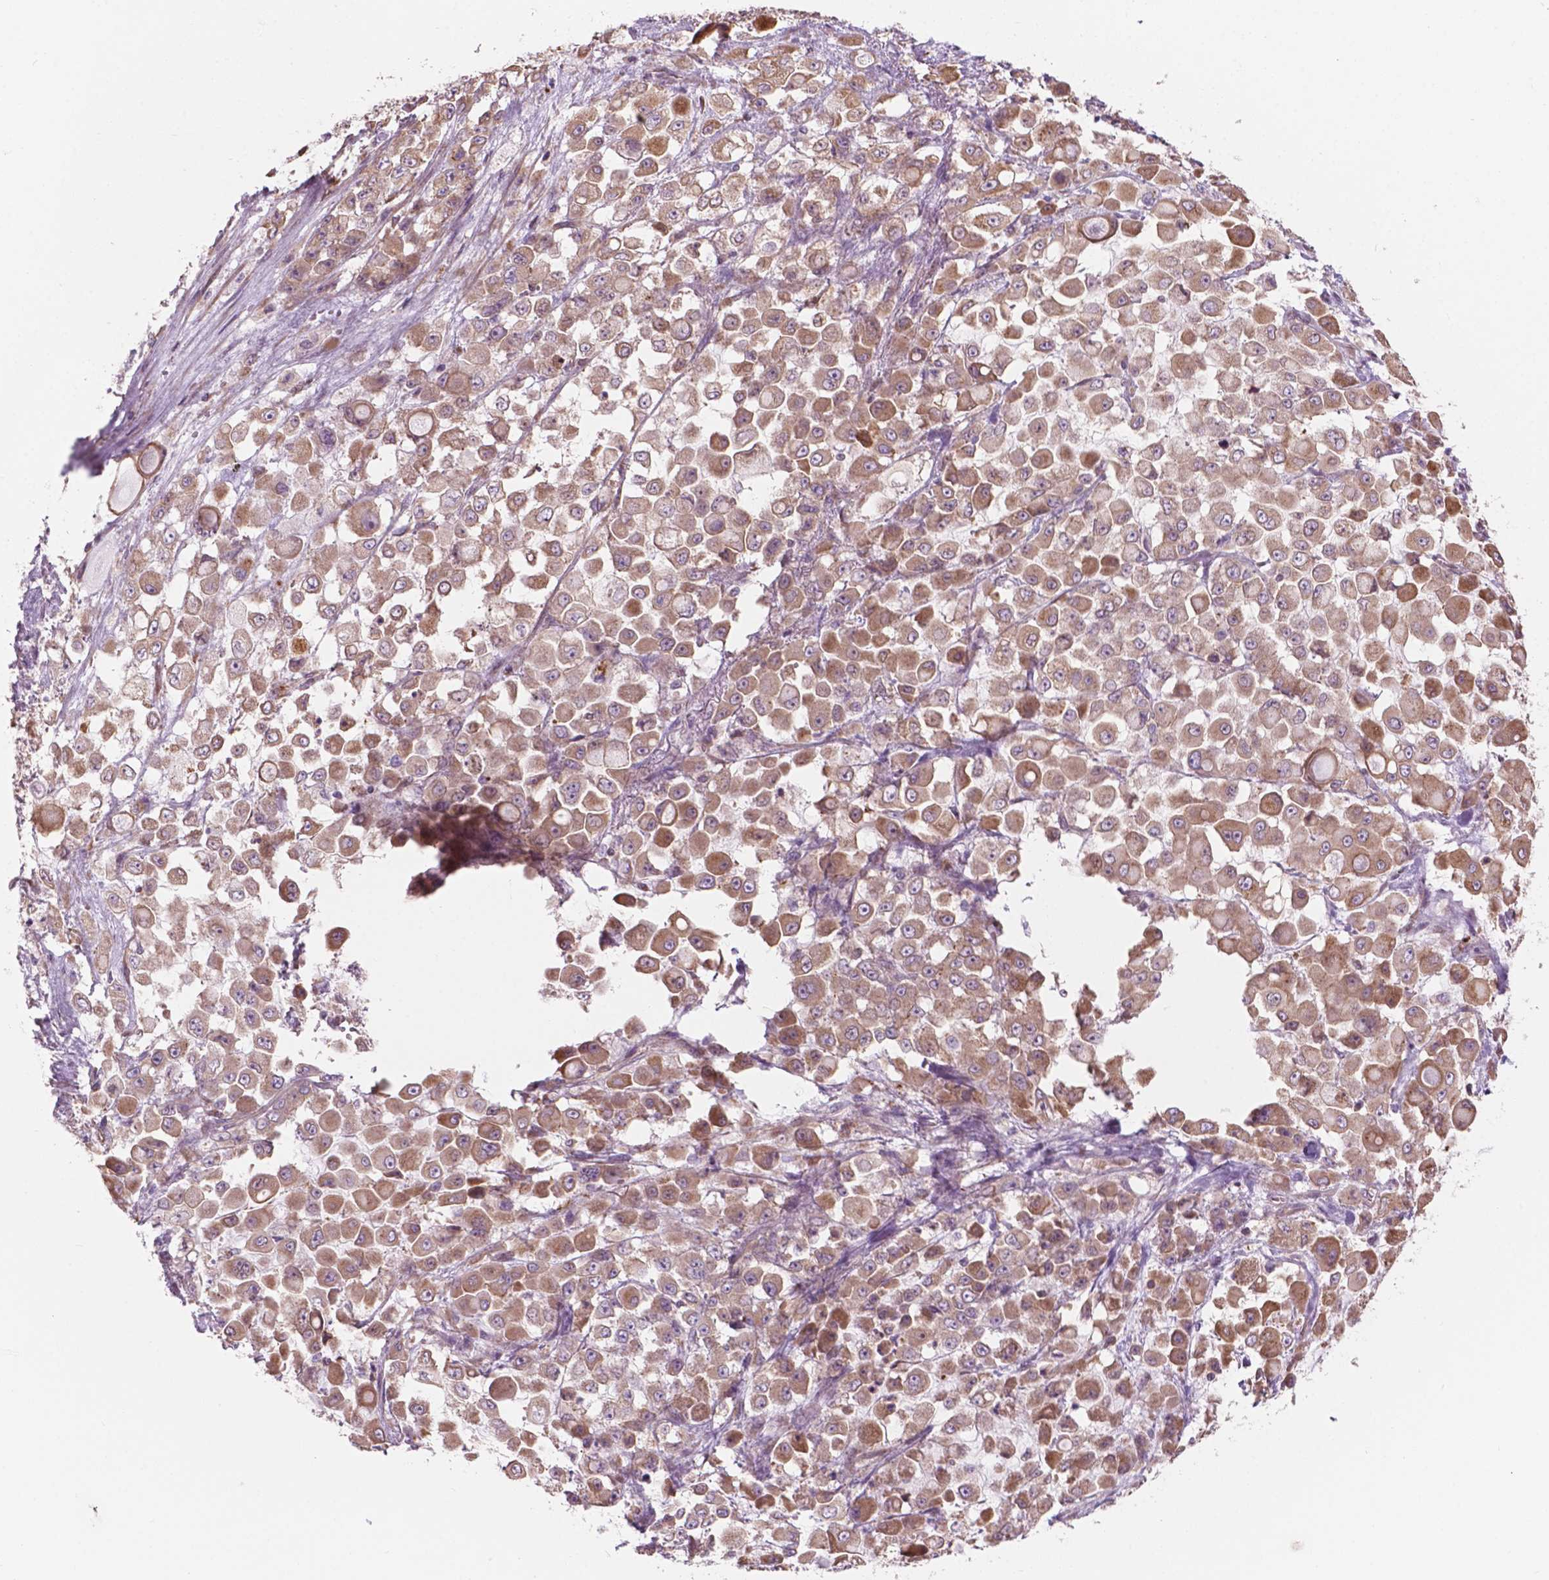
{"staining": {"intensity": "weak", "quantity": ">75%", "location": "cytoplasmic/membranous"}, "tissue": "stomach cancer", "cell_type": "Tumor cells", "image_type": "cancer", "snomed": [{"axis": "morphology", "description": "Adenocarcinoma, NOS"}, {"axis": "topography", "description": "Stomach"}], "caption": "Human stomach cancer (adenocarcinoma) stained with a protein marker reveals weak staining in tumor cells.", "gene": "SURF4", "patient": {"sex": "female", "age": 76}}